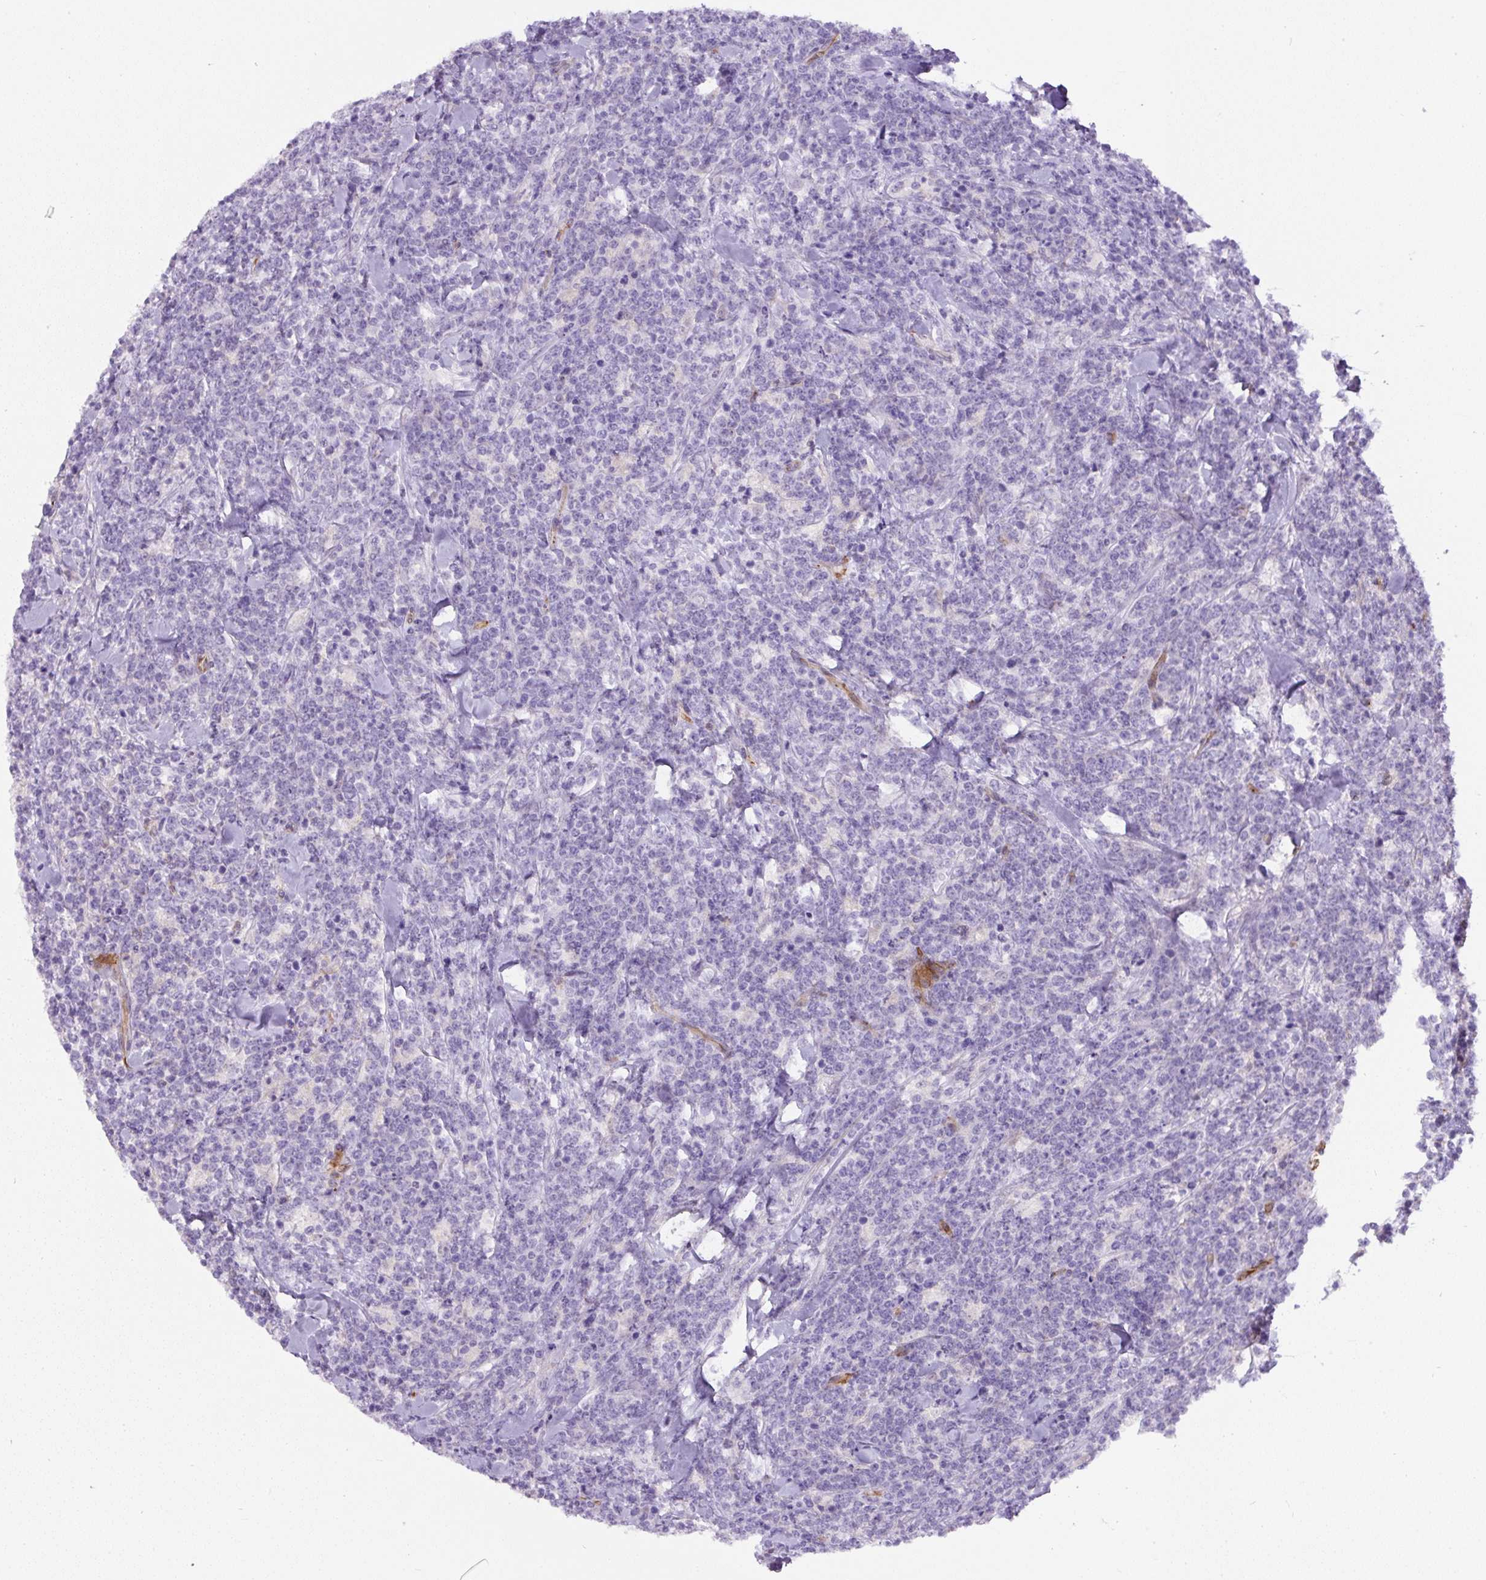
{"staining": {"intensity": "negative", "quantity": "none", "location": "none"}, "tissue": "lymphoma", "cell_type": "Tumor cells", "image_type": "cancer", "snomed": [{"axis": "morphology", "description": "Malignant lymphoma, non-Hodgkin's type, High grade"}, {"axis": "topography", "description": "Small intestine"}, {"axis": "topography", "description": "Colon"}], "caption": "An immunohistochemistry (IHC) micrograph of malignant lymphoma, non-Hodgkin's type (high-grade) is shown. There is no staining in tumor cells of malignant lymphoma, non-Hodgkin's type (high-grade). (IHC, brightfield microscopy, high magnification).", "gene": "B3GALT5", "patient": {"sex": "male", "age": 8}}